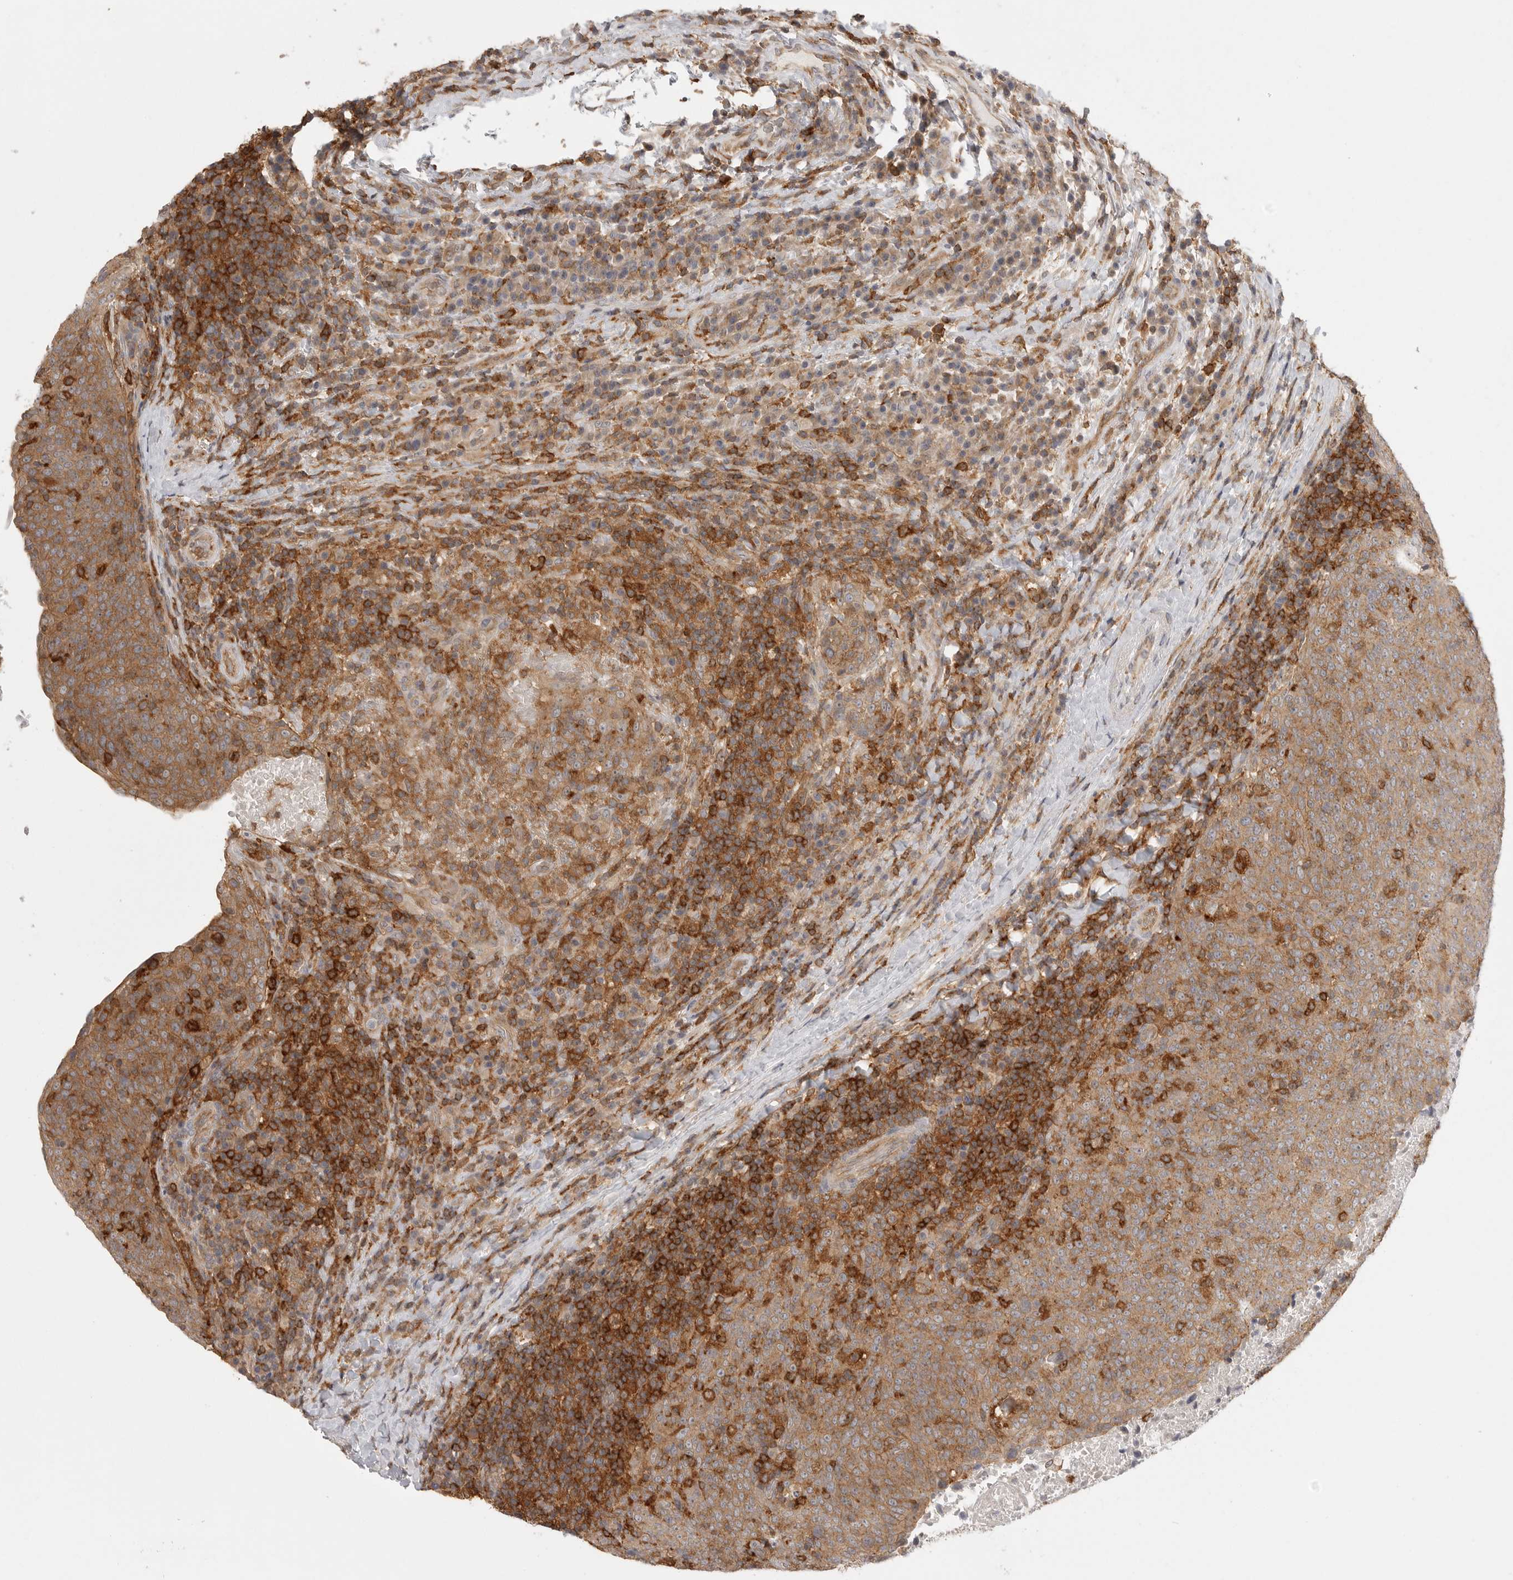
{"staining": {"intensity": "moderate", "quantity": ">75%", "location": "cytoplasmic/membranous"}, "tissue": "head and neck cancer", "cell_type": "Tumor cells", "image_type": "cancer", "snomed": [{"axis": "morphology", "description": "Squamous cell carcinoma, NOS"}, {"axis": "morphology", "description": "Squamous cell carcinoma, metastatic, NOS"}, {"axis": "topography", "description": "Lymph node"}, {"axis": "topography", "description": "Head-Neck"}], "caption": "Head and neck metastatic squamous cell carcinoma was stained to show a protein in brown. There is medium levels of moderate cytoplasmic/membranous positivity in approximately >75% of tumor cells.", "gene": "DBNL", "patient": {"sex": "male", "age": 62}}